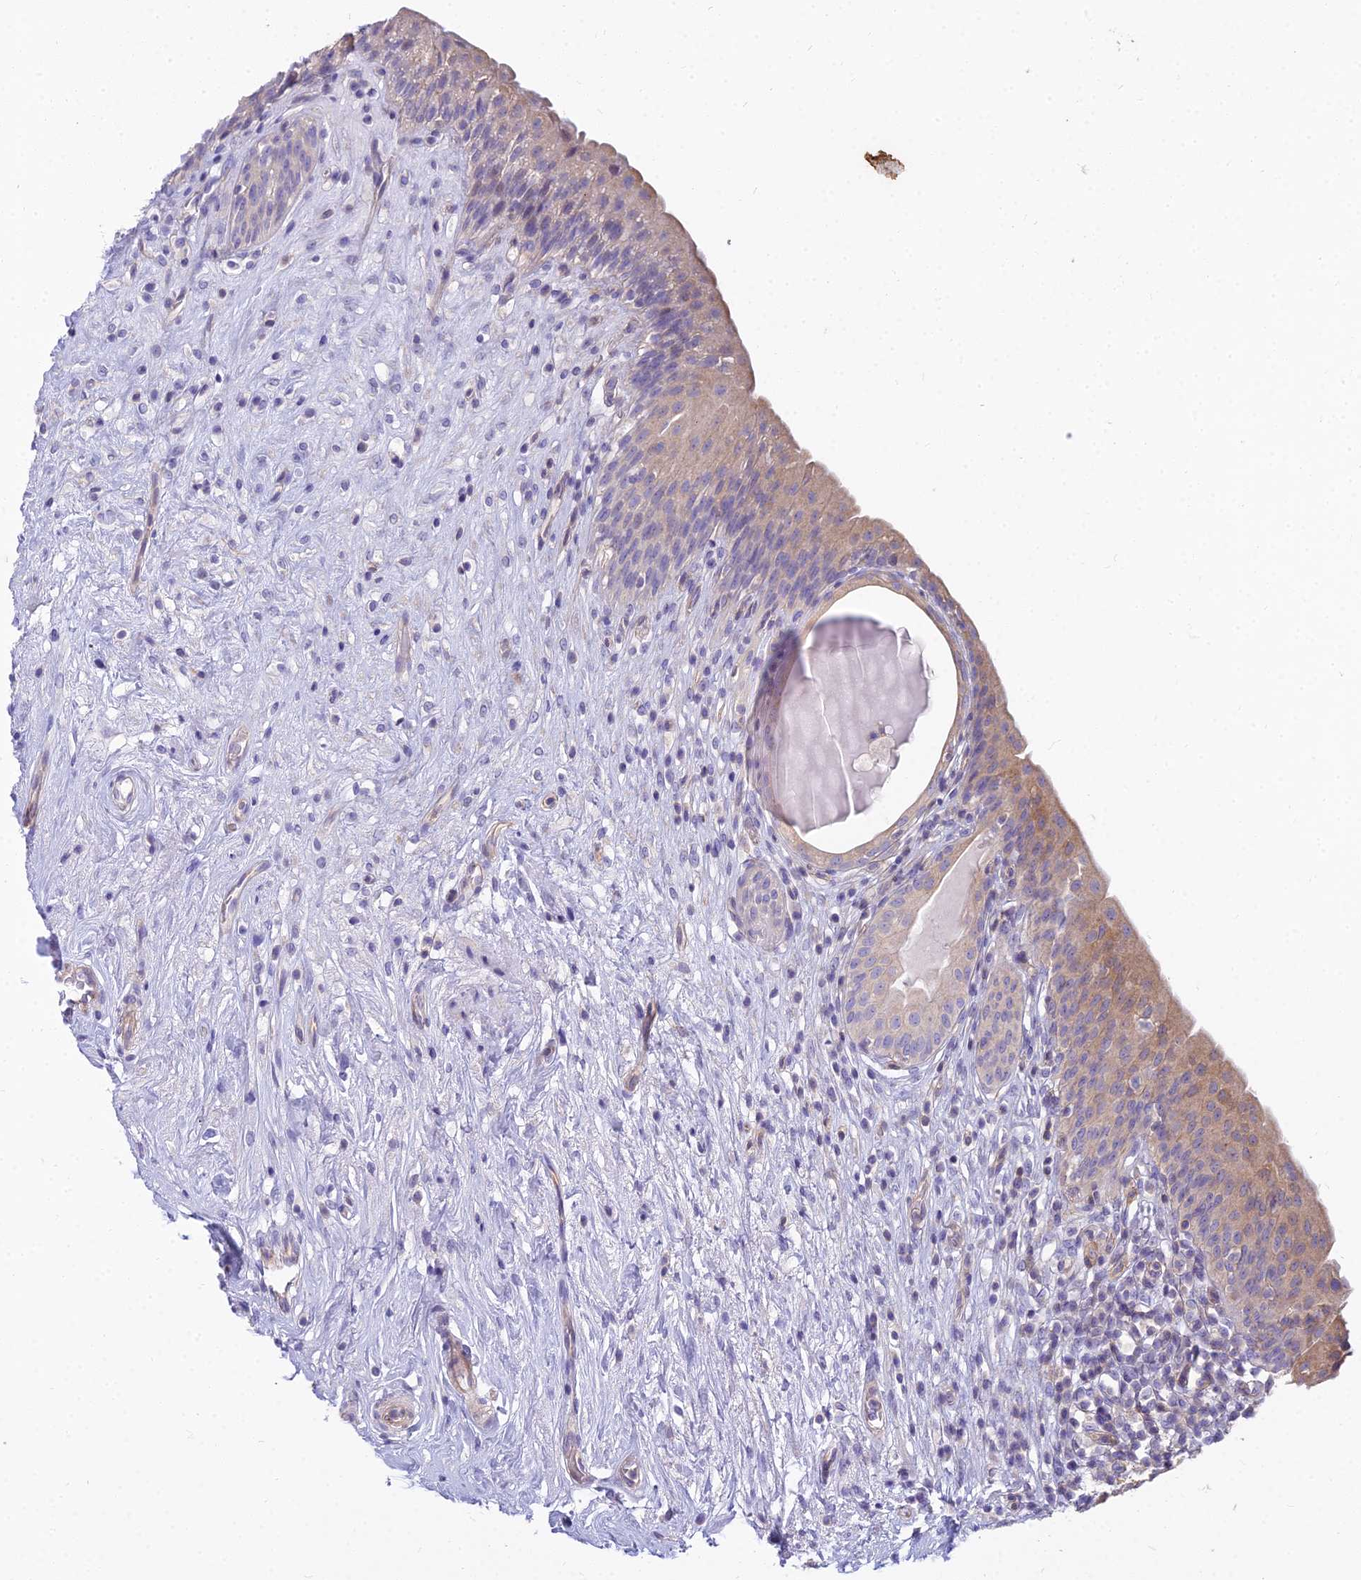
{"staining": {"intensity": "weak", "quantity": "25%-75%", "location": "cytoplasmic/membranous"}, "tissue": "urinary bladder", "cell_type": "Urothelial cells", "image_type": "normal", "snomed": [{"axis": "morphology", "description": "Normal tissue, NOS"}, {"axis": "topography", "description": "Urinary bladder"}], "caption": "A histopathology image of human urinary bladder stained for a protein reveals weak cytoplasmic/membranous brown staining in urothelial cells. (IHC, brightfield microscopy, high magnification).", "gene": "SMIM24", "patient": {"sex": "male", "age": 83}}